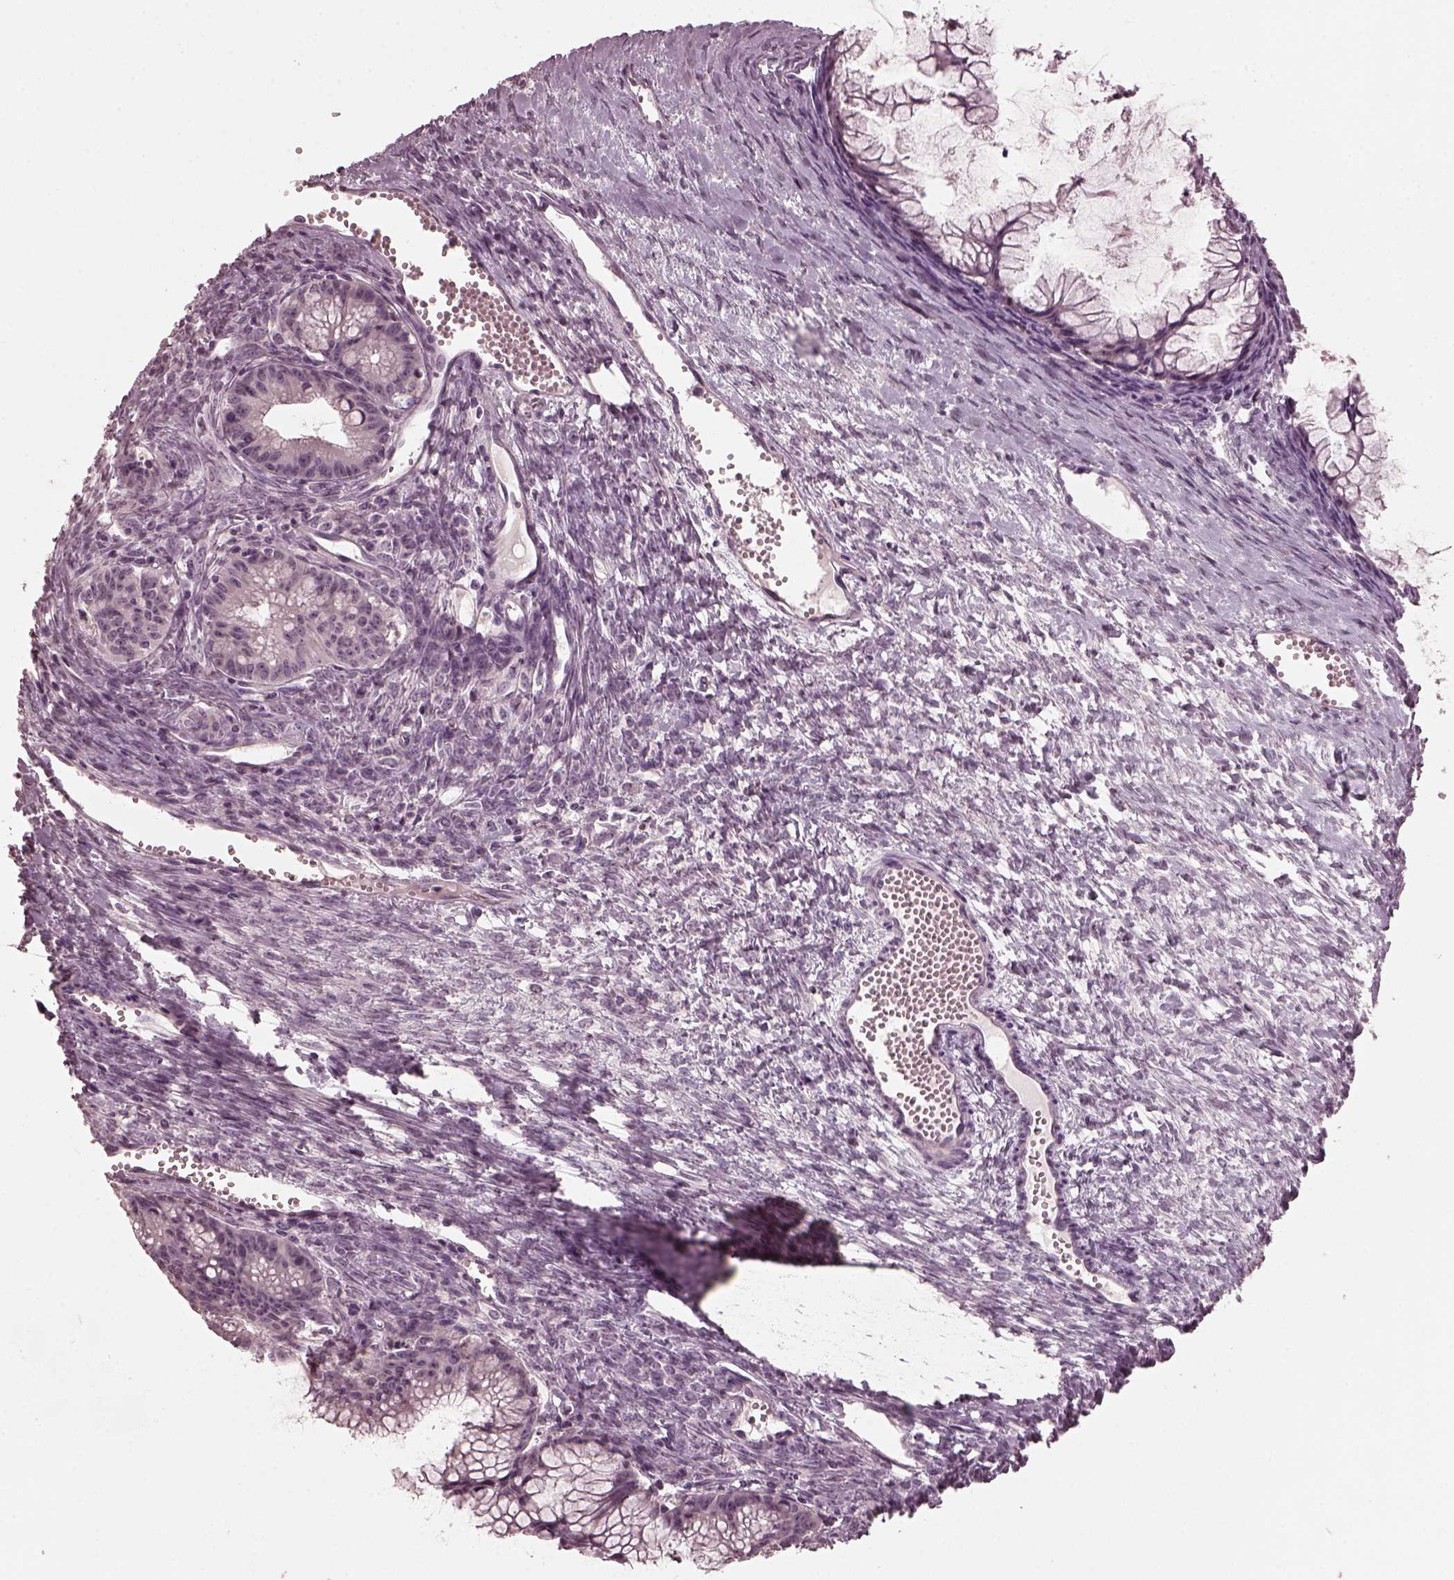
{"staining": {"intensity": "negative", "quantity": "none", "location": "none"}, "tissue": "ovarian cancer", "cell_type": "Tumor cells", "image_type": "cancer", "snomed": [{"axis": "morphology", "description": "Cystadenocarcinoma, mucinous, NOS"}, {"axis": "topography", "description": "Ovary"}], "caption": "A high-resolution histopathology image shows immunohistochemistry (IHC) staining of ovarian cancer, which exhibits no significant staining in tumor cells.", "gene": "RCVRN", "patient": {"sex": "female", "age": 41}}